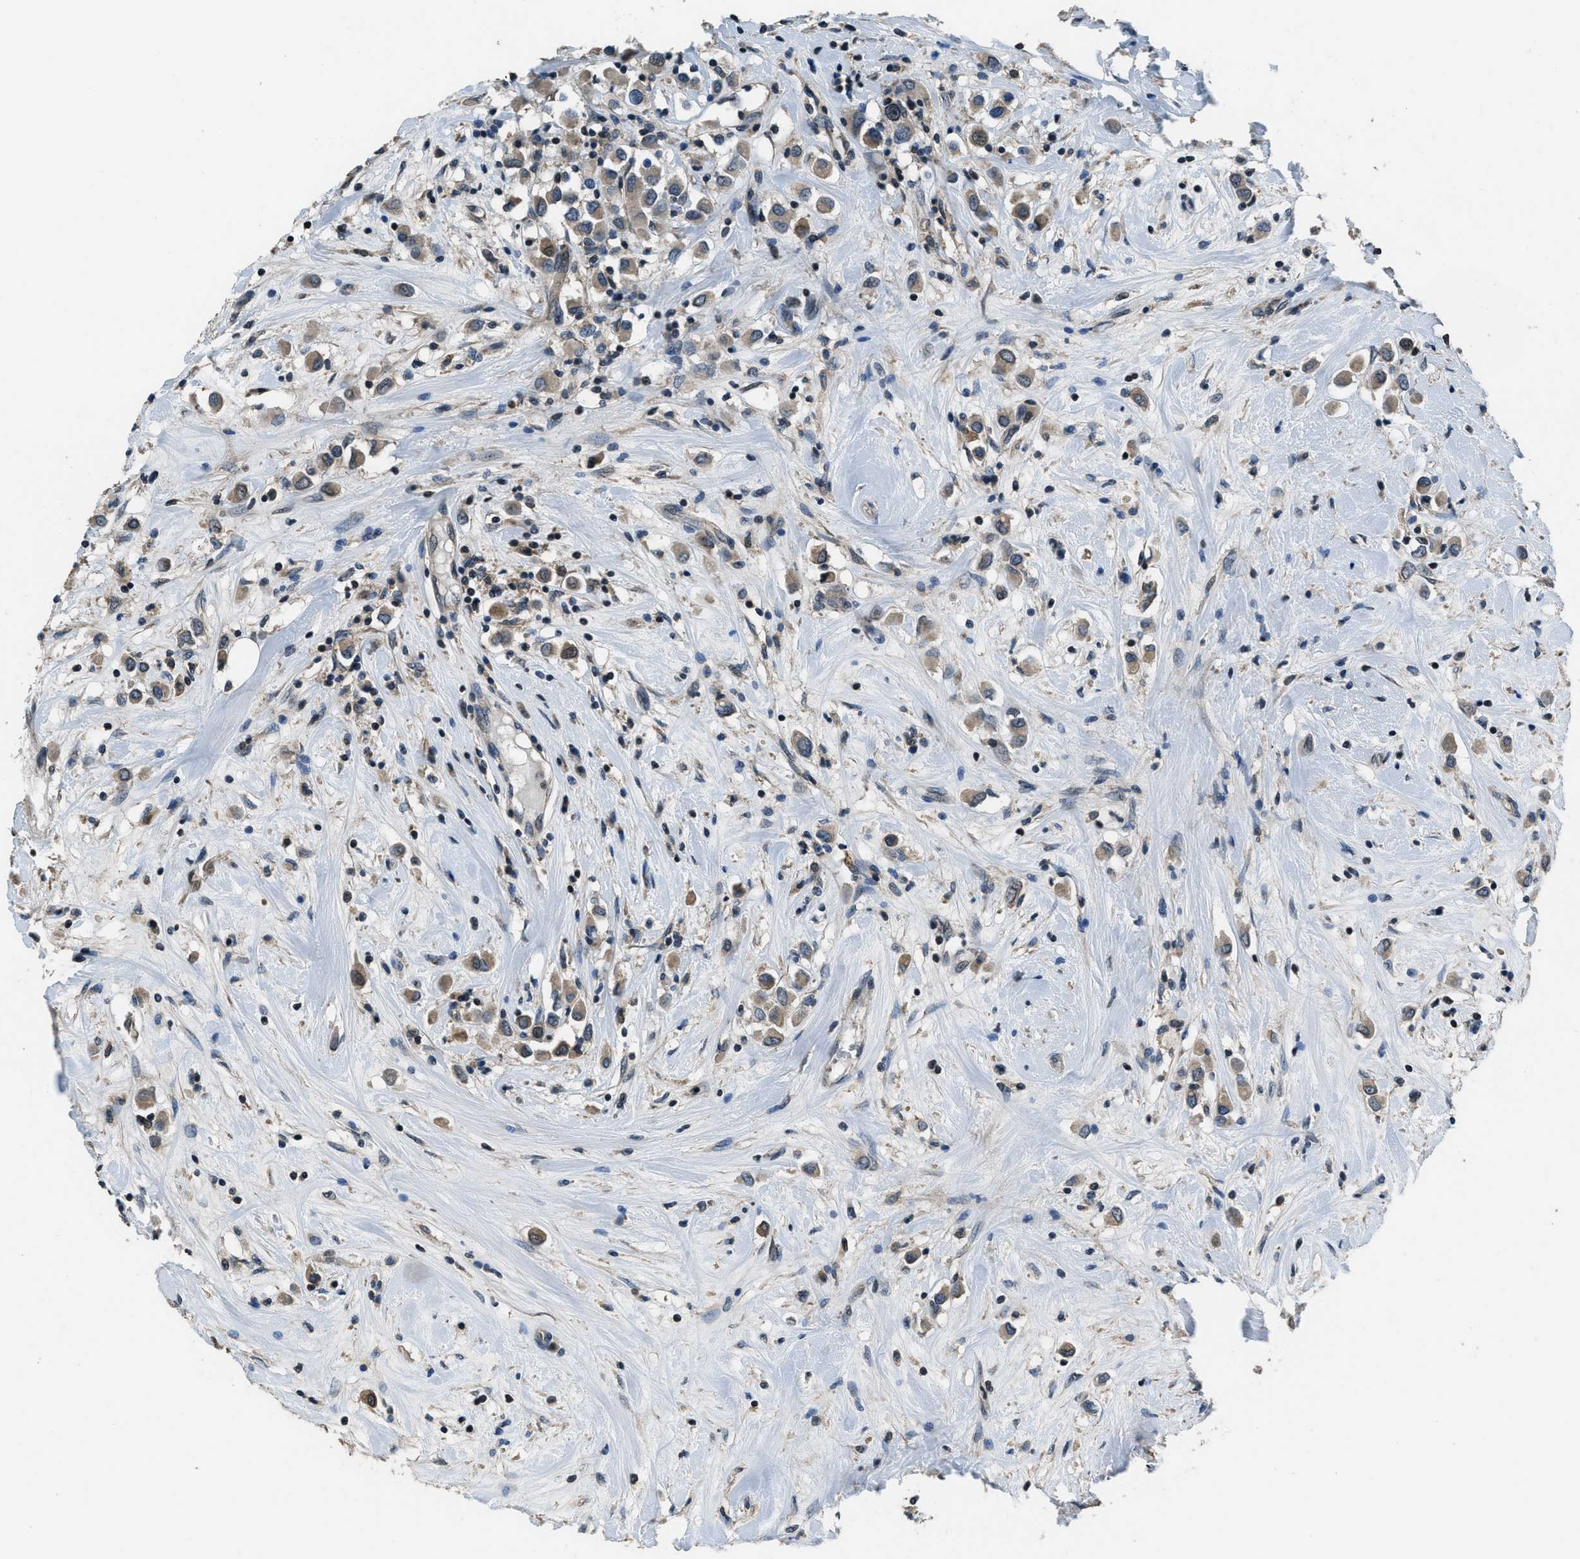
{"staining": {"intensity": "weak", "quantity": ">75%", "location": "cytoplasmic/membranous,nuclear"}, "tissue": "breast cancer", "cell_type": "Tumor cells", "image_type": "cancer", "snomed": [{"axis": "morphology", "description": "Duct carcinoma"}, {"axis": "topography", "description": "Breast"}], "caption": "Weak cytoplasmic/membranous and nuclear protein staining is seen in approximately >75% of tumor cells in breast cancer (intraductal carcinoma). (Stains: DAB in brown, nuclei in blue, Microscopy: brightfield microscopy at high magnification).", "gene": "NAT1", "patient": {"sex": "female", "age": 61}}